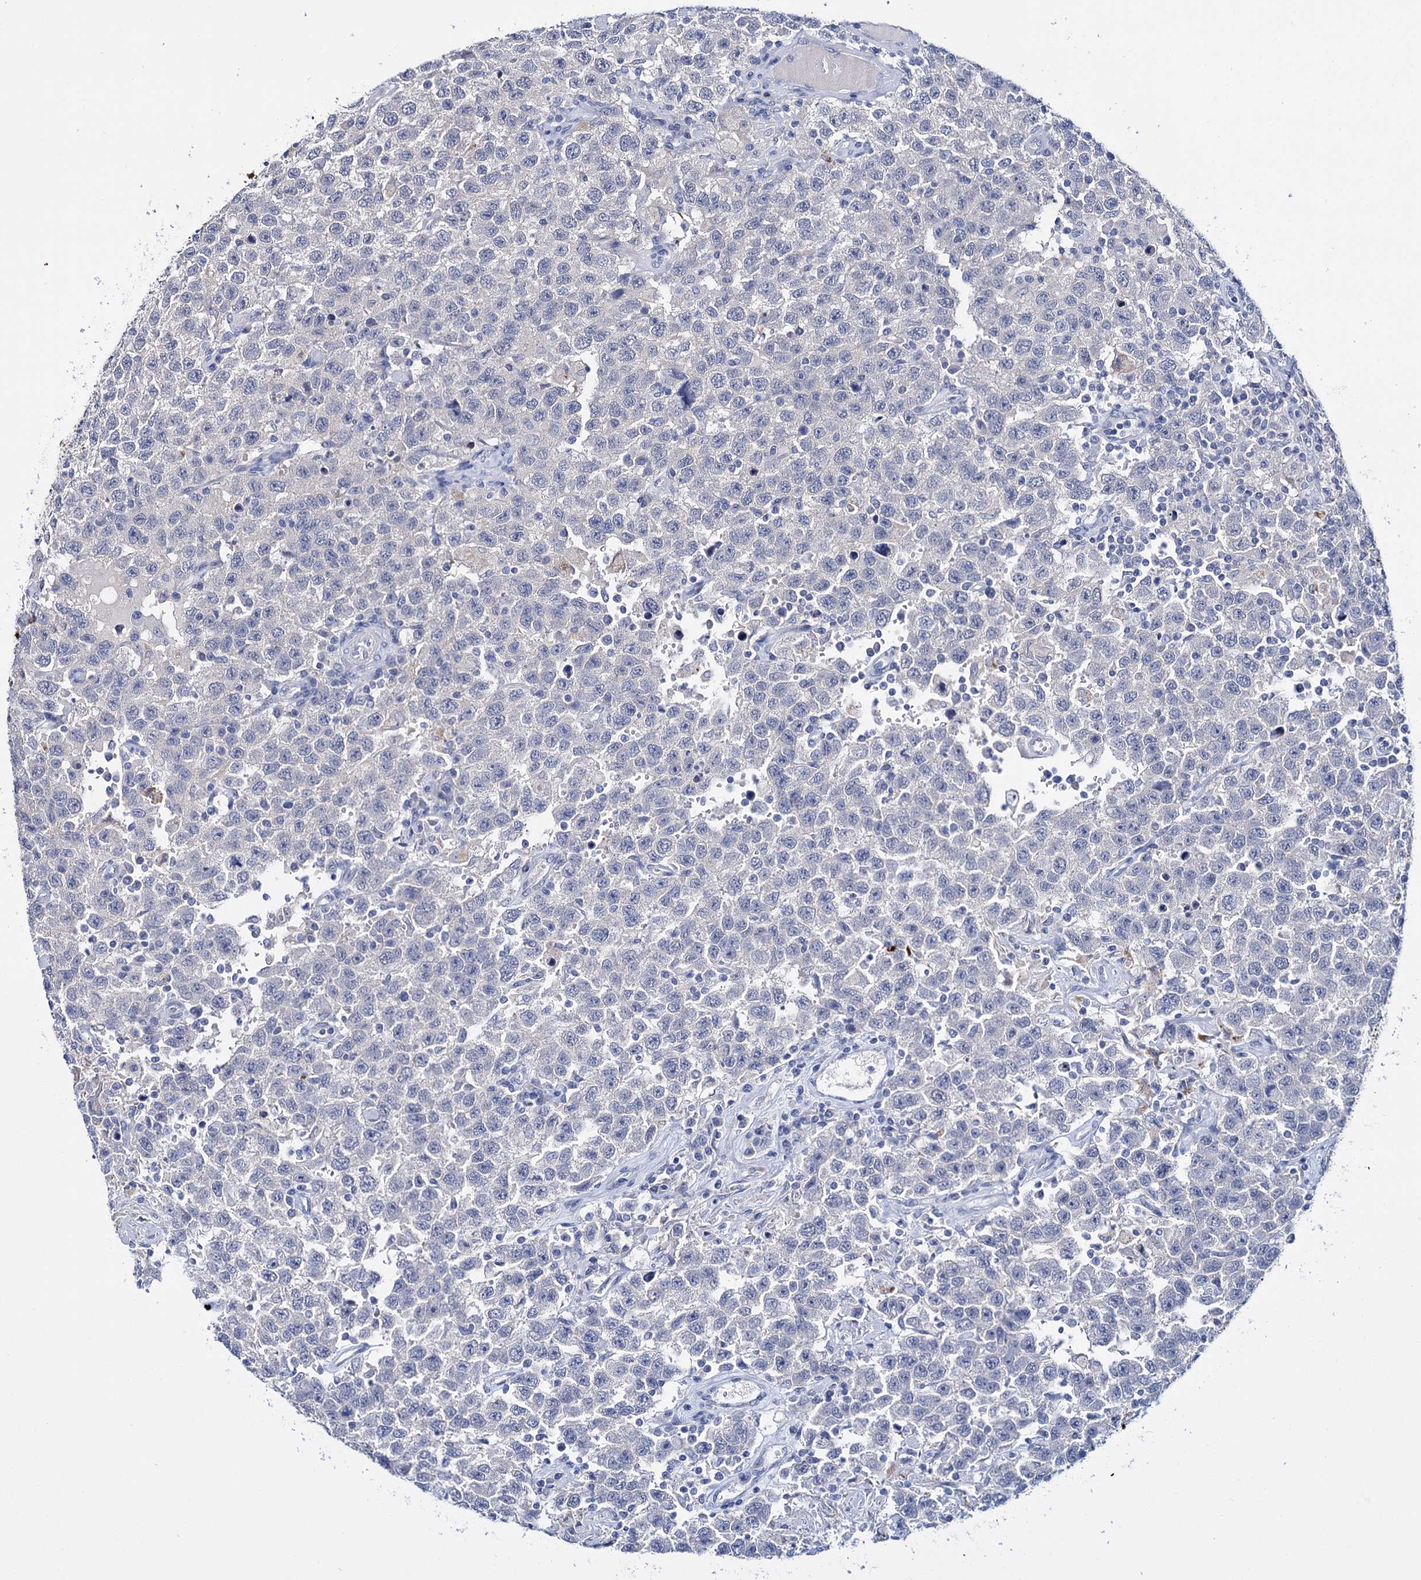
{"staining": {"intensity": "negative", "quantity": "none", "location": "none"}, "tissue": "testis cancer", "cell_type": "Tumor cells", "image_type": "cancer", "snomed": [{"axis": "morphology", "description": "Seminoma, NOS"}, {"axis": "topography", "description": "Testis"}], "caption": "Histopathology image shows no significant protein positivity in tumor cells of testis cancer (seminoma).", "gene": "LYZL4", "patient": {"sex": "male", "age": 41}}